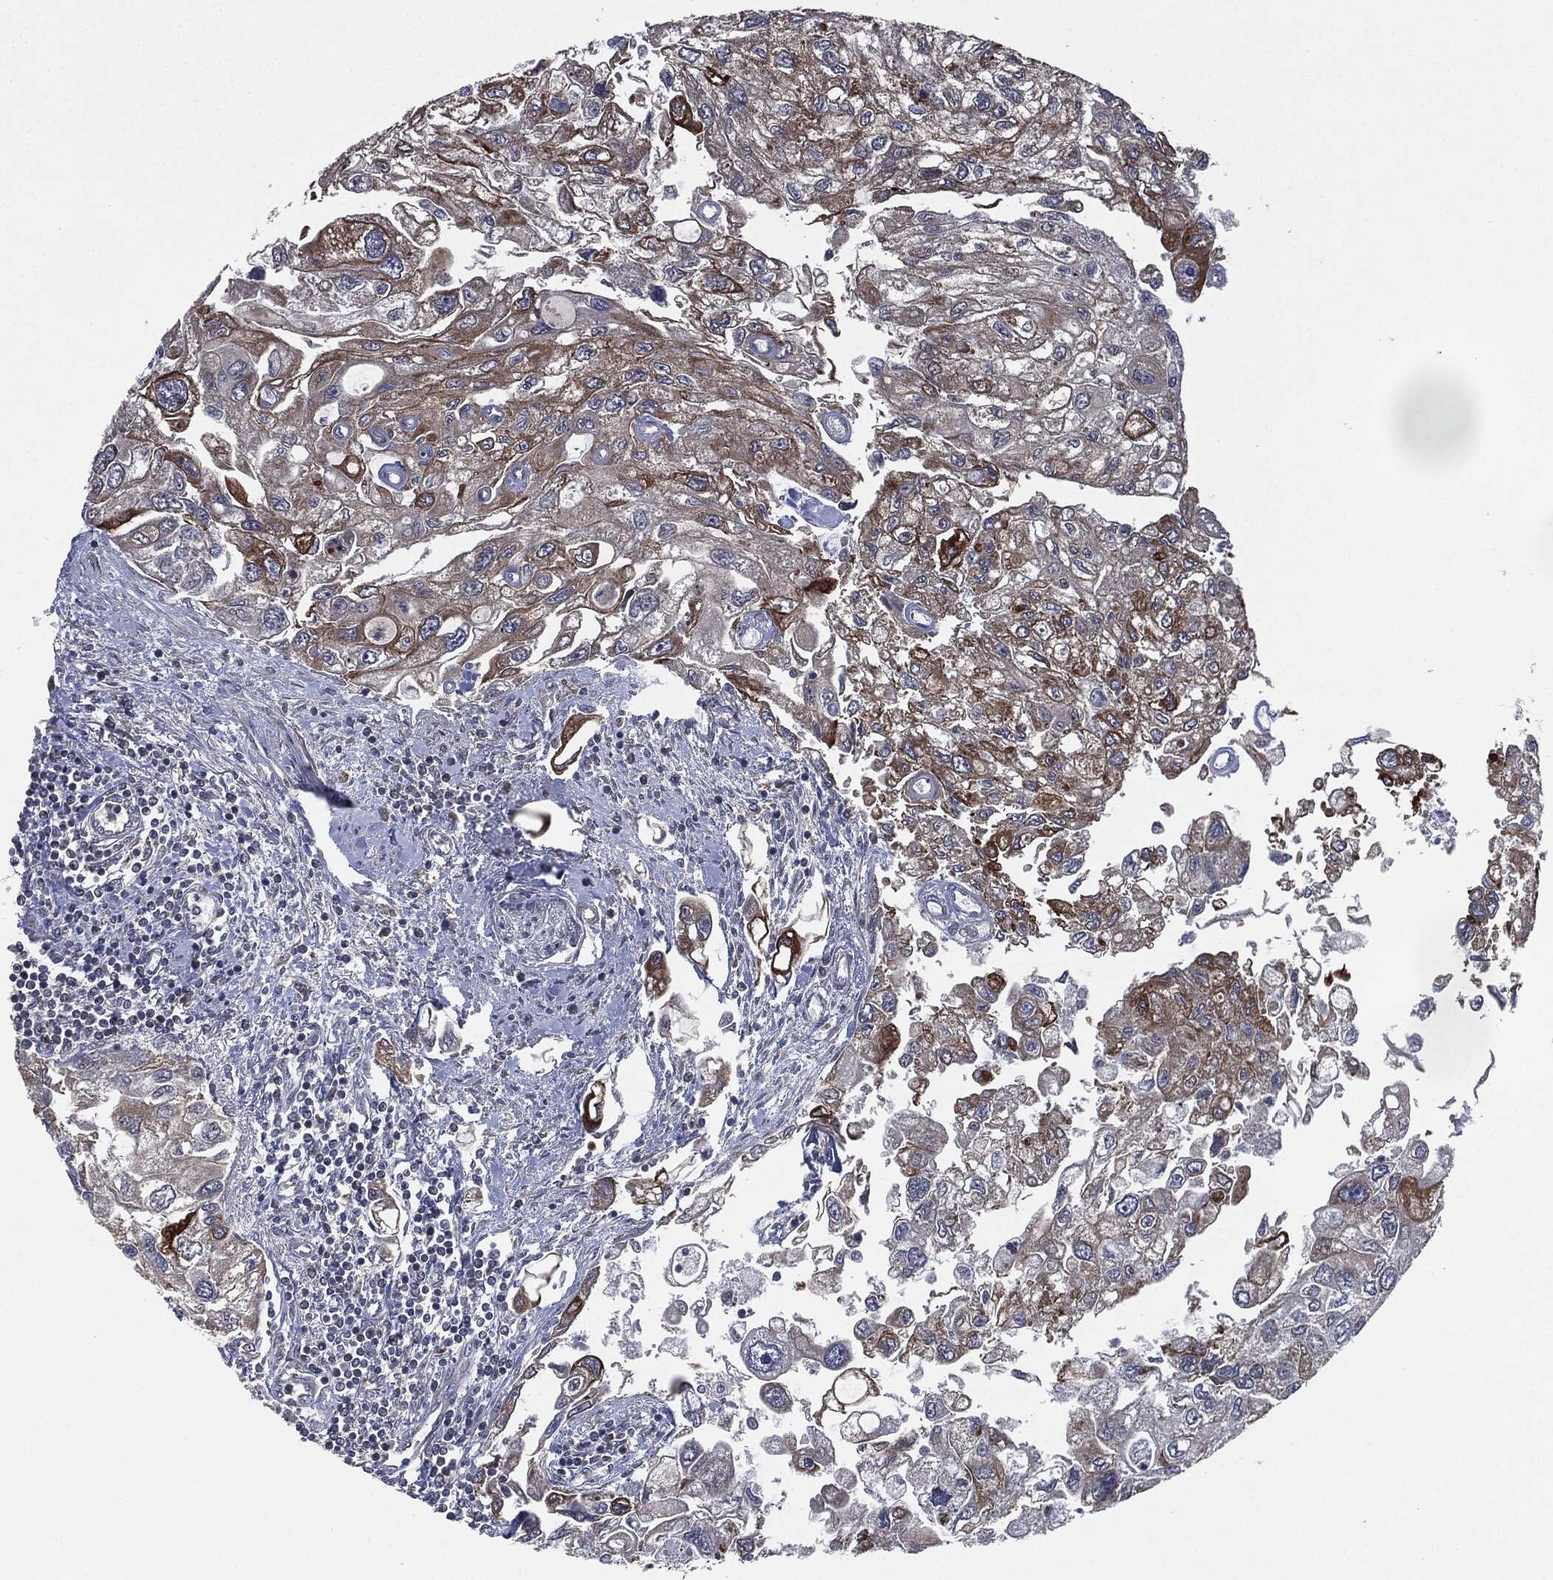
{"staining": {"intensity": "moderate", "quantity": "25%-75%", "location": "cytoplasmic/membranous"}, "tissue": "urothelial cancer", "cell_type": "Tumor cells", "image_type": "cancer", "snomed": [{"axis": "morphology", "description": "Urothelial carcinoma, High grade"}, {"axis": "topography", "description": "Urinary bladder"}], "caption": "Immunohistochemistry (IHC) (DAB (3,3'-diaminobenzidine)) staining of human urothelial cancer shows moderate cytoplasmic/membranous protein staining in about 25%-75% of tumor cells. (DAB IHC, brown staining for protein, blue staining for nuclei).", "gene": "UBR1", "patient": {"sex": "male", "age": 59}}